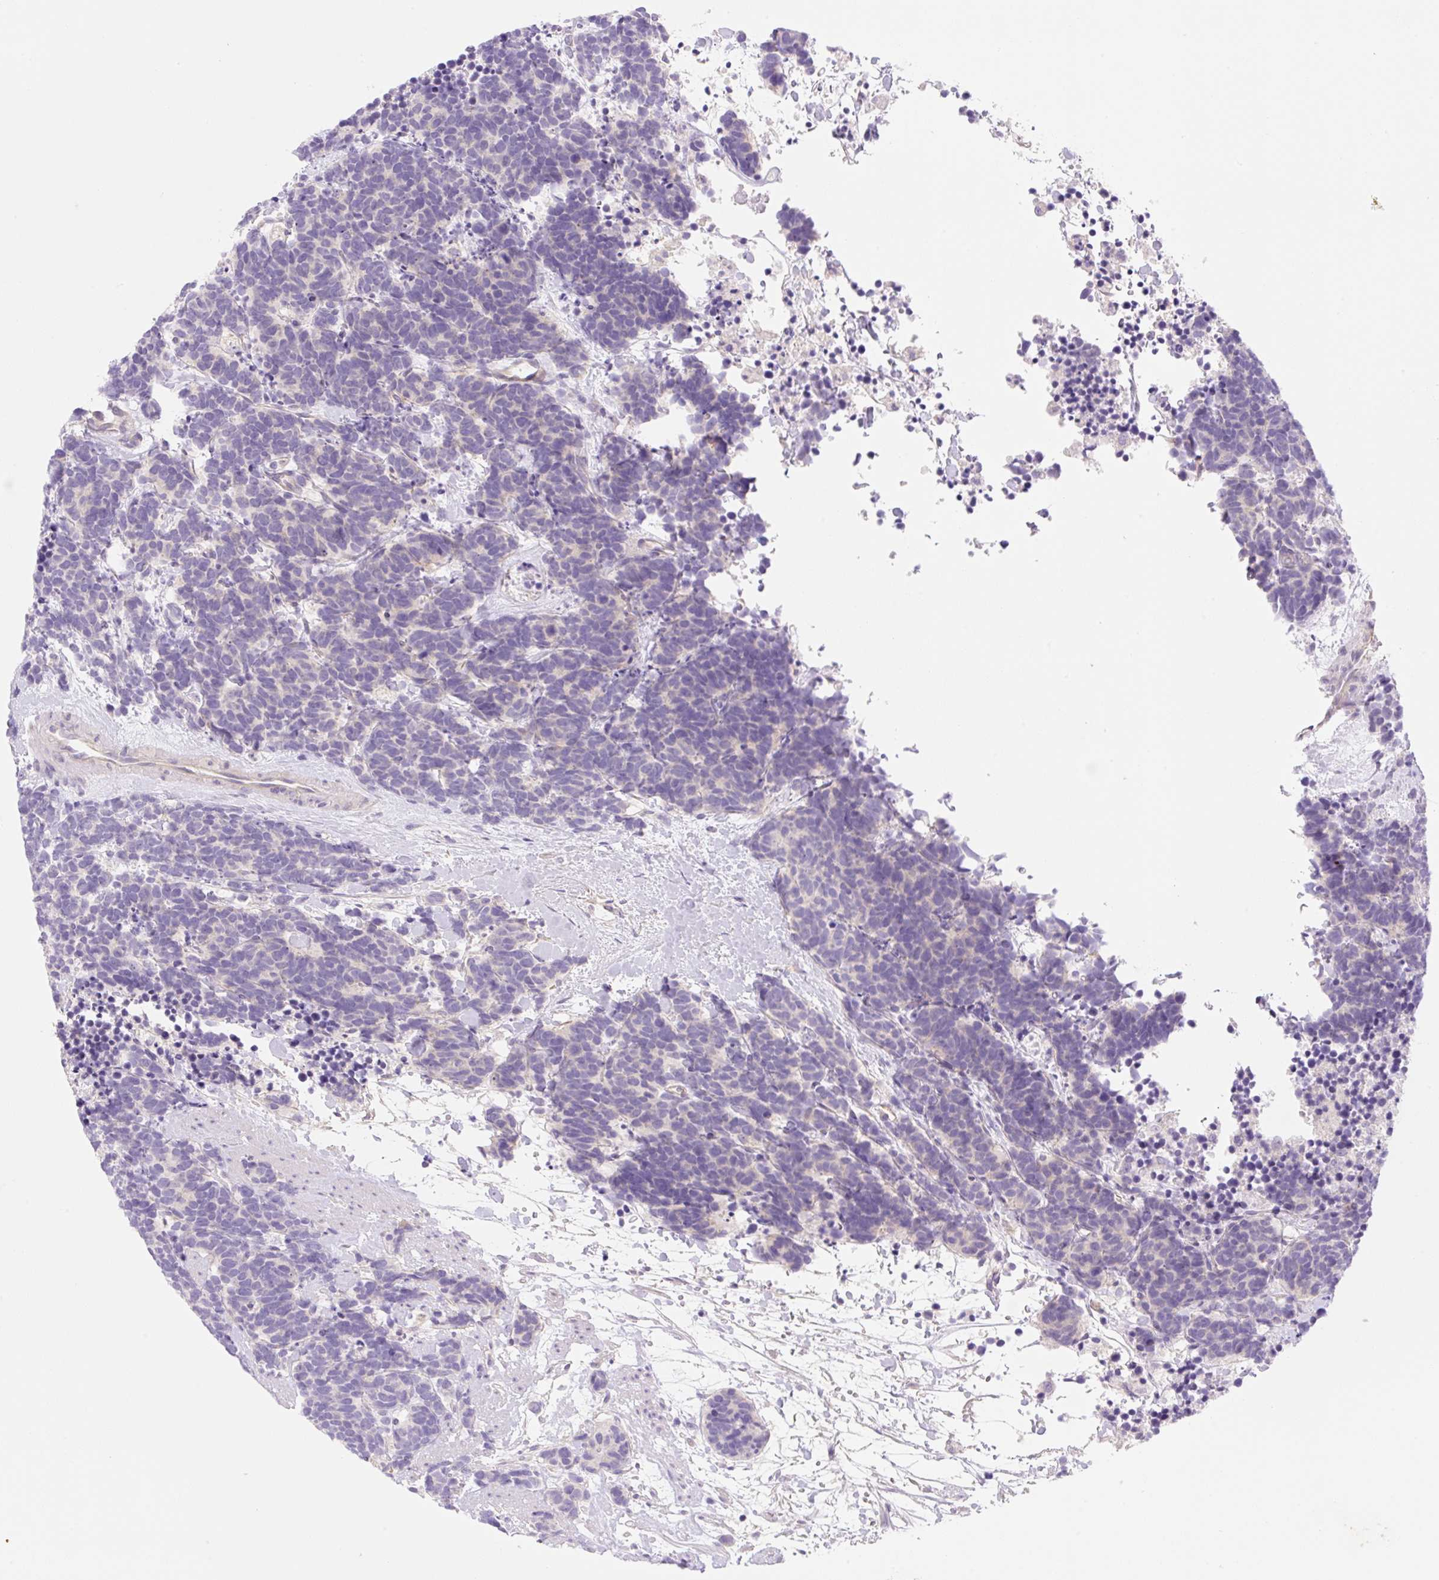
{"staining": {"intensity": "negative", "quantity": "none", "location": "none"}, "tissue": "carcinoid", "cell_type": "Tumor cells", "image_type": "cancer", "snomed": [{"axis": "morphology", "description": "Carcinoma, NOS"}, {"axis": "morphology", "description": "Carcinoid, malignant, NOS"}, {"axis": "topography", "description": "Prostate"}], "caption": "Immunohistochemistry photomicrograph of neoplastic tissue: malignant carcinoid stained with DAB (3,3'-diaminobenzidine) shows no significant protein staining in tumor cells.", "gene": "DENND5A", "patient": {"sex": "male", "age": 57}}